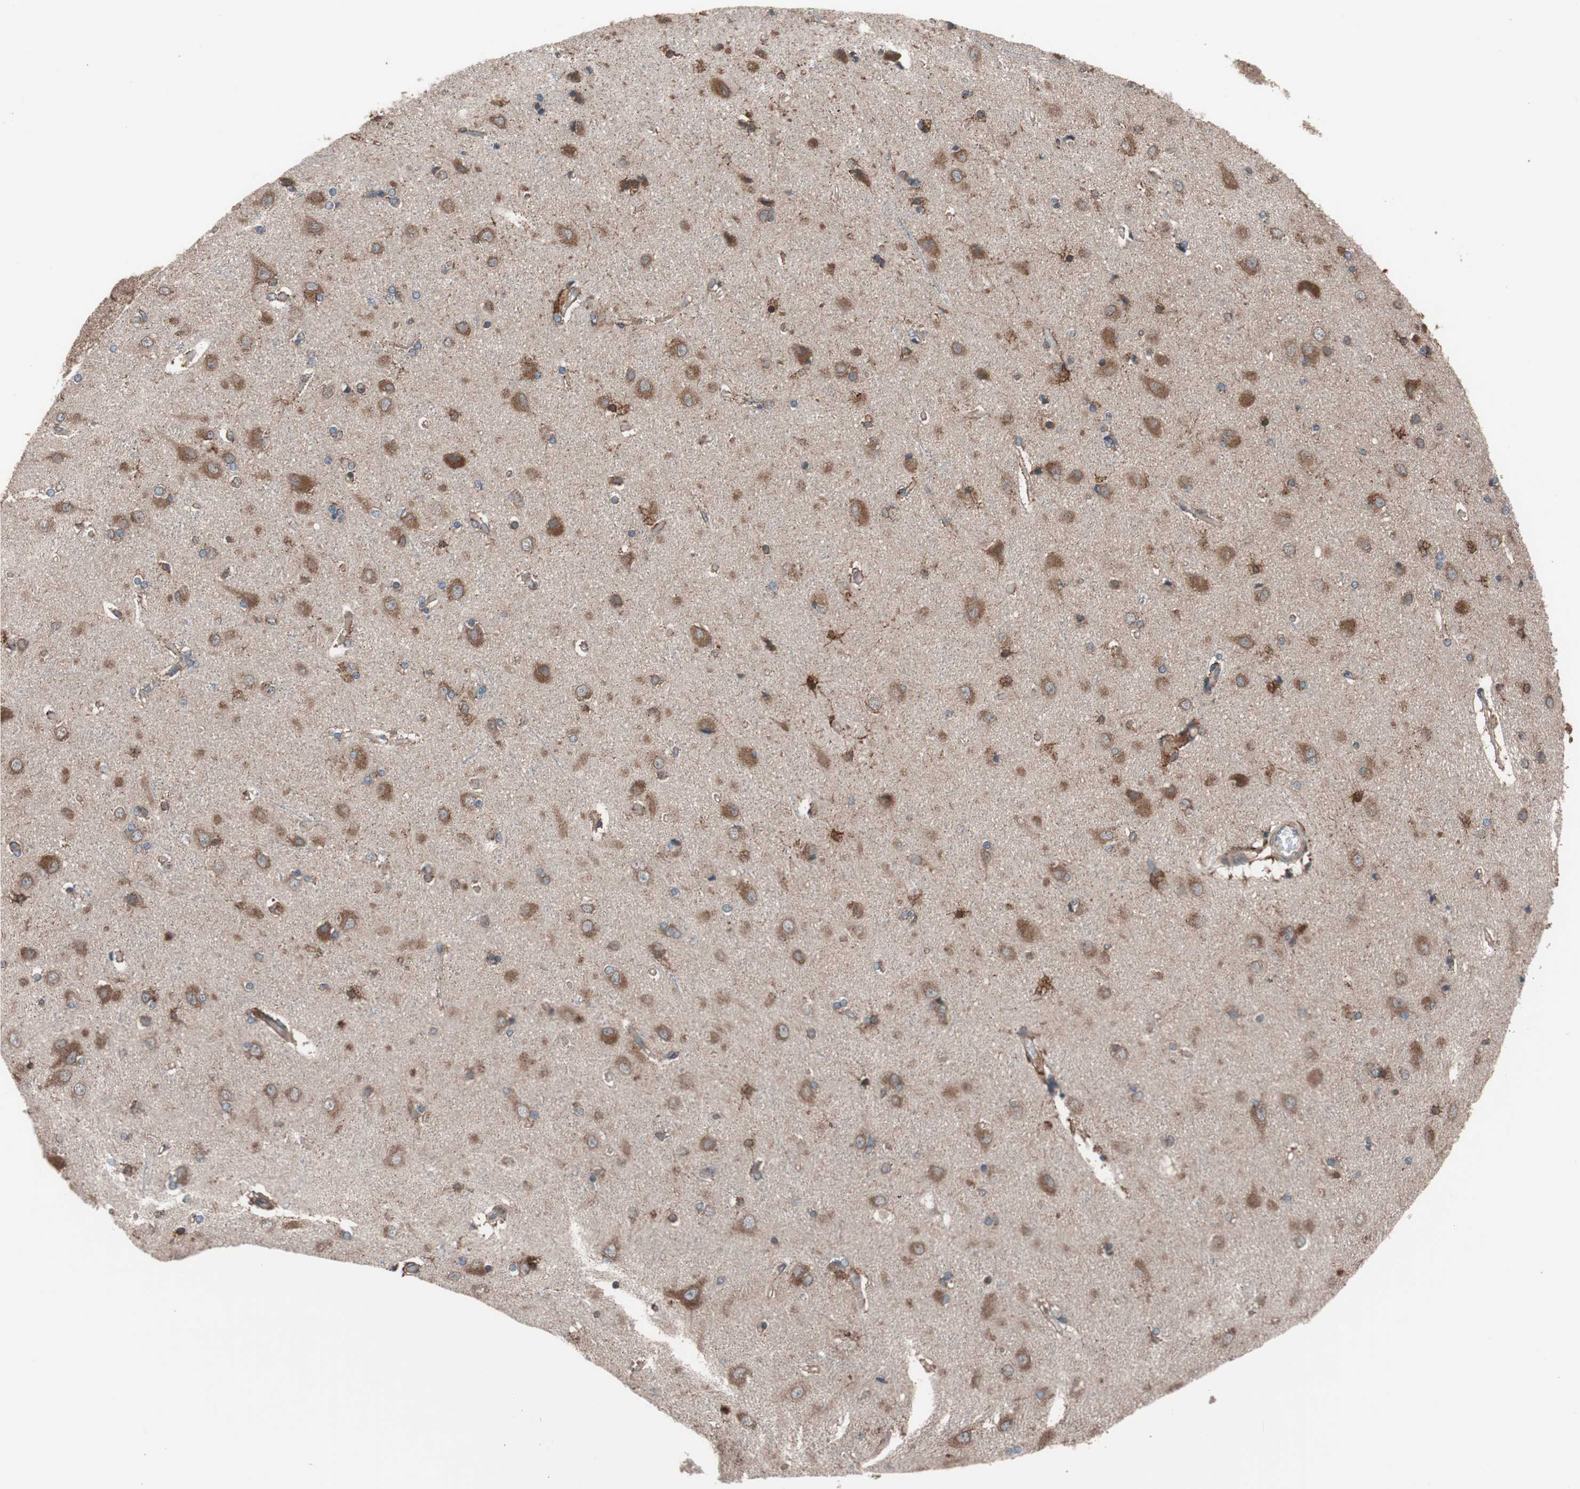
{"staining": {"intensity": "moderate", "quantity": ">75%", "location": "cytoplasmic/membranous"}, "tissue": "cerebral cortex", "cell_type": "Endothelial cells", "image_type": "normal", "snomed": [{"axis": "morphology", "description": "Normal tissue, NOS"}, {"axis": "topography", "description": "Cerebral cortex"}], "caption": "Immunohistochemical staining of benign human cerebral cortex reveals >75% levels of moderate cytoplasmic/membranous protein staining in approximately >75% of endothelial cells. (Stains: DAB in brown, nuclei in blue, Microscopy: brightfield microscopy at high magnification).", "gene": "SEC31A", "patient": {"sex": "female", "age": 54}}